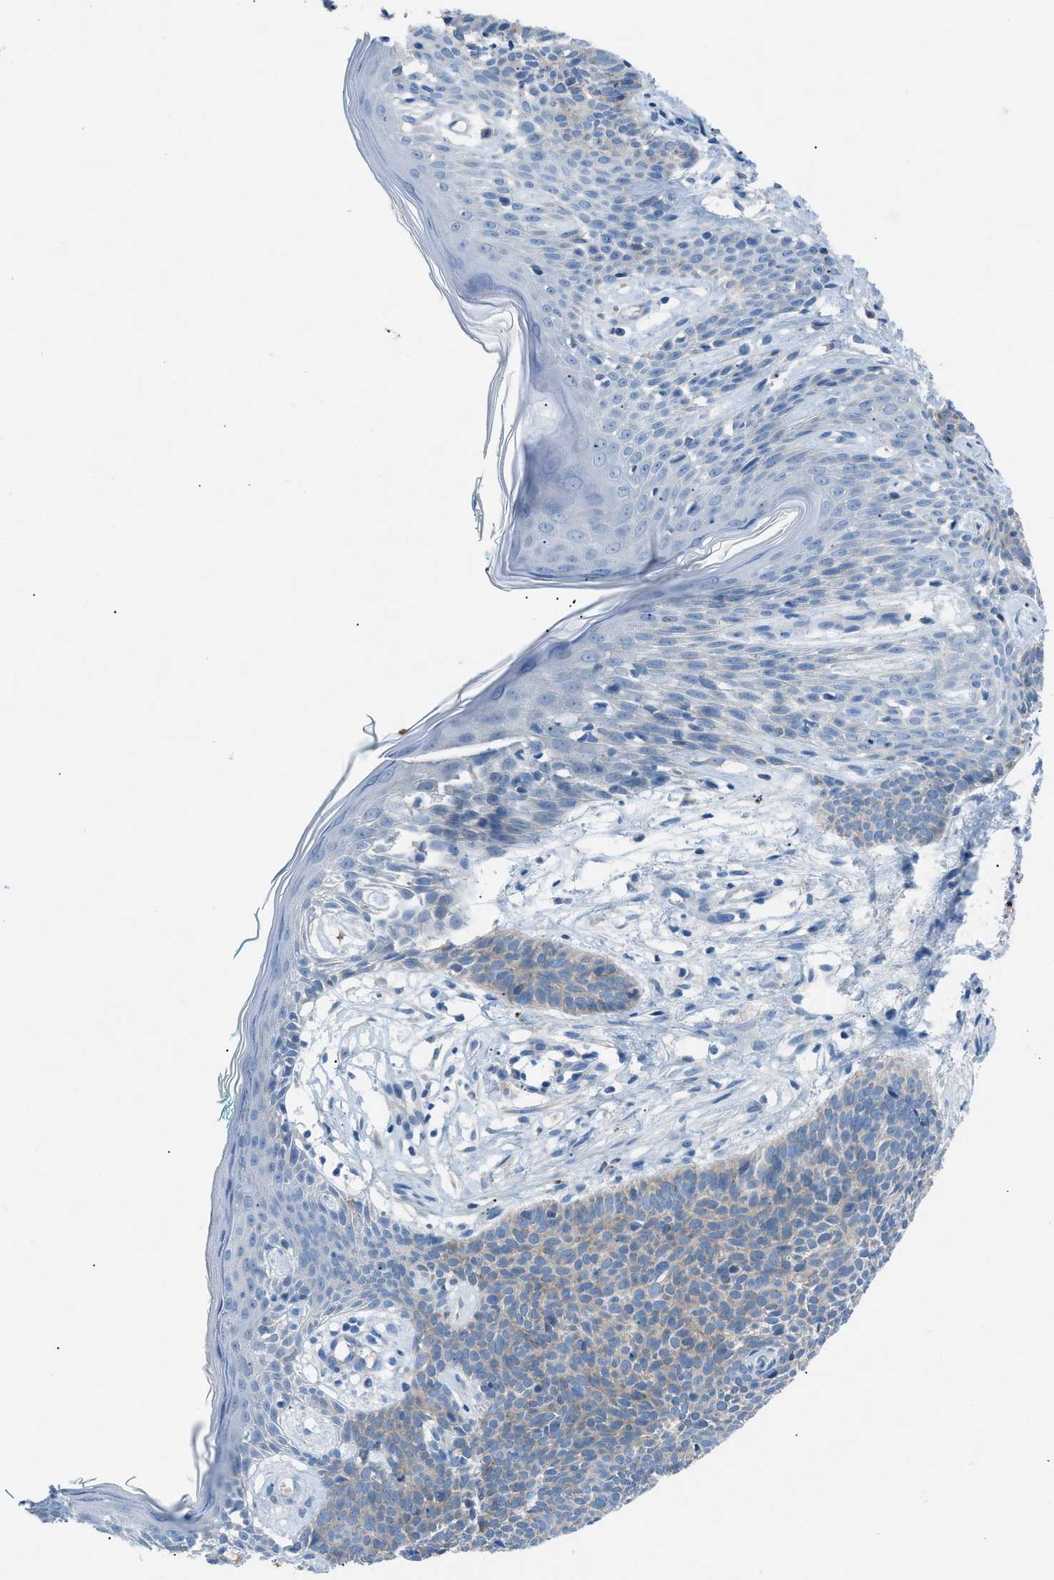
{"staining": {"intensity": "weak", "quantity": "<25%", "location": "cytoplasmic/membranous"}, "tissue": "skin cancer", "cell_type": "Tumor cells", "image_type": "cancer", "snomed": [{"axis": "morphology", "description": "Basal cell carcinoma"}, {"axis": "topography", "description": "Skin"}], "caption": "A photomicrograph of human skin cancer (basal cell carcinoma) is negative for staining in tumor cells. (DAB IHC with hematoxylin counter stain).", "gene": "C5AR2", "patient": {"sex": "male", "age": 60}}